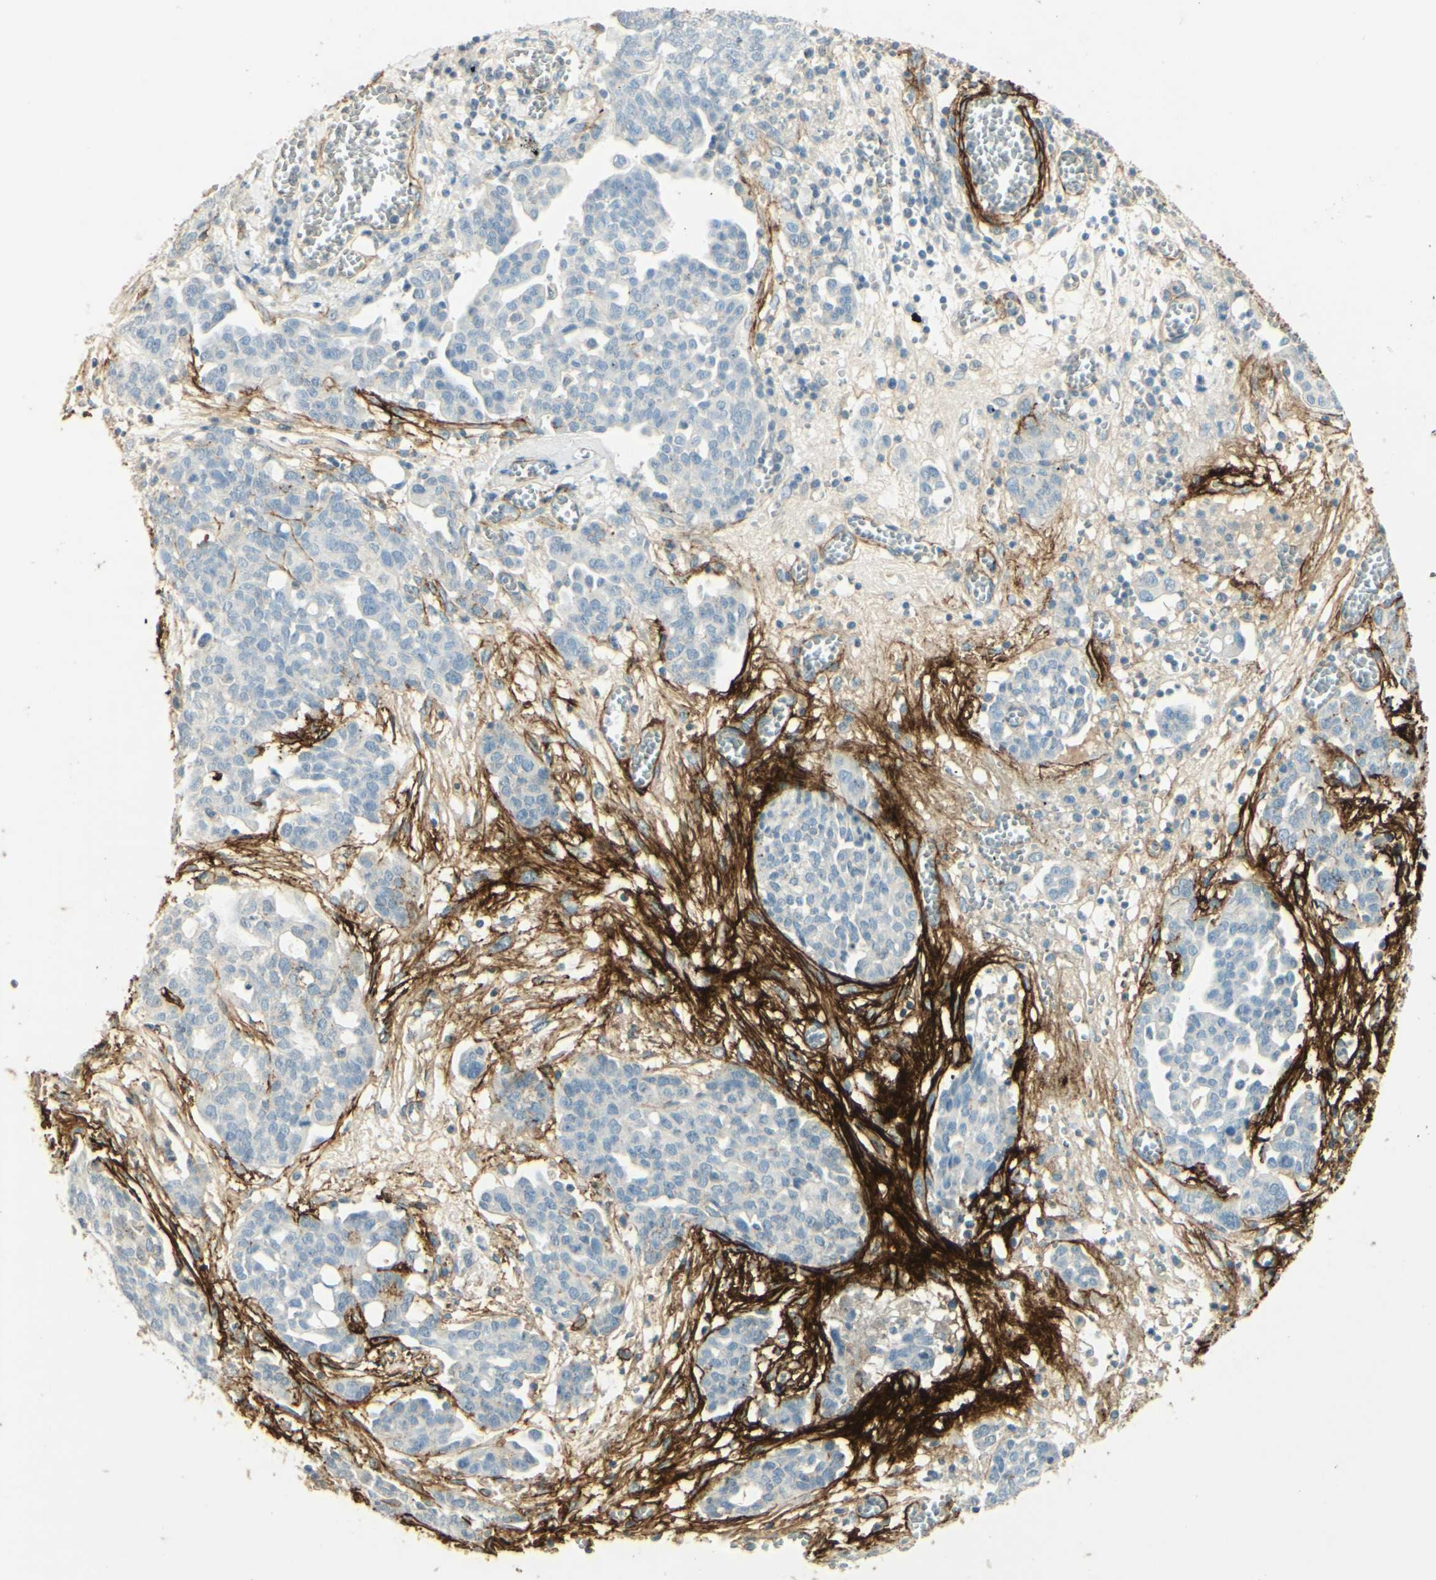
{"staining": {"intensity": "strong", "quantity": "<25%", "location": "cytoplasmic/membranous"}, "tissue": "ovarian cancer", "cell_type": "Tumor cells", "image_type": "cancer", "snomed": [{"axis": "morphology", "description": "Cystadenocarcinoma, serous, NOS"}, {"axis": "topography", "description": "Soft tissue"}, {"axis": "topography", "description": "Ovary"}], "caption": "Immunohistochemical staining of human ovarian cancer shows strong cytoplasmic/membranous protein staining in about <25% of tumor cells.", "gene": "TNN", "patient": {"sex": "female", "age": 57}}